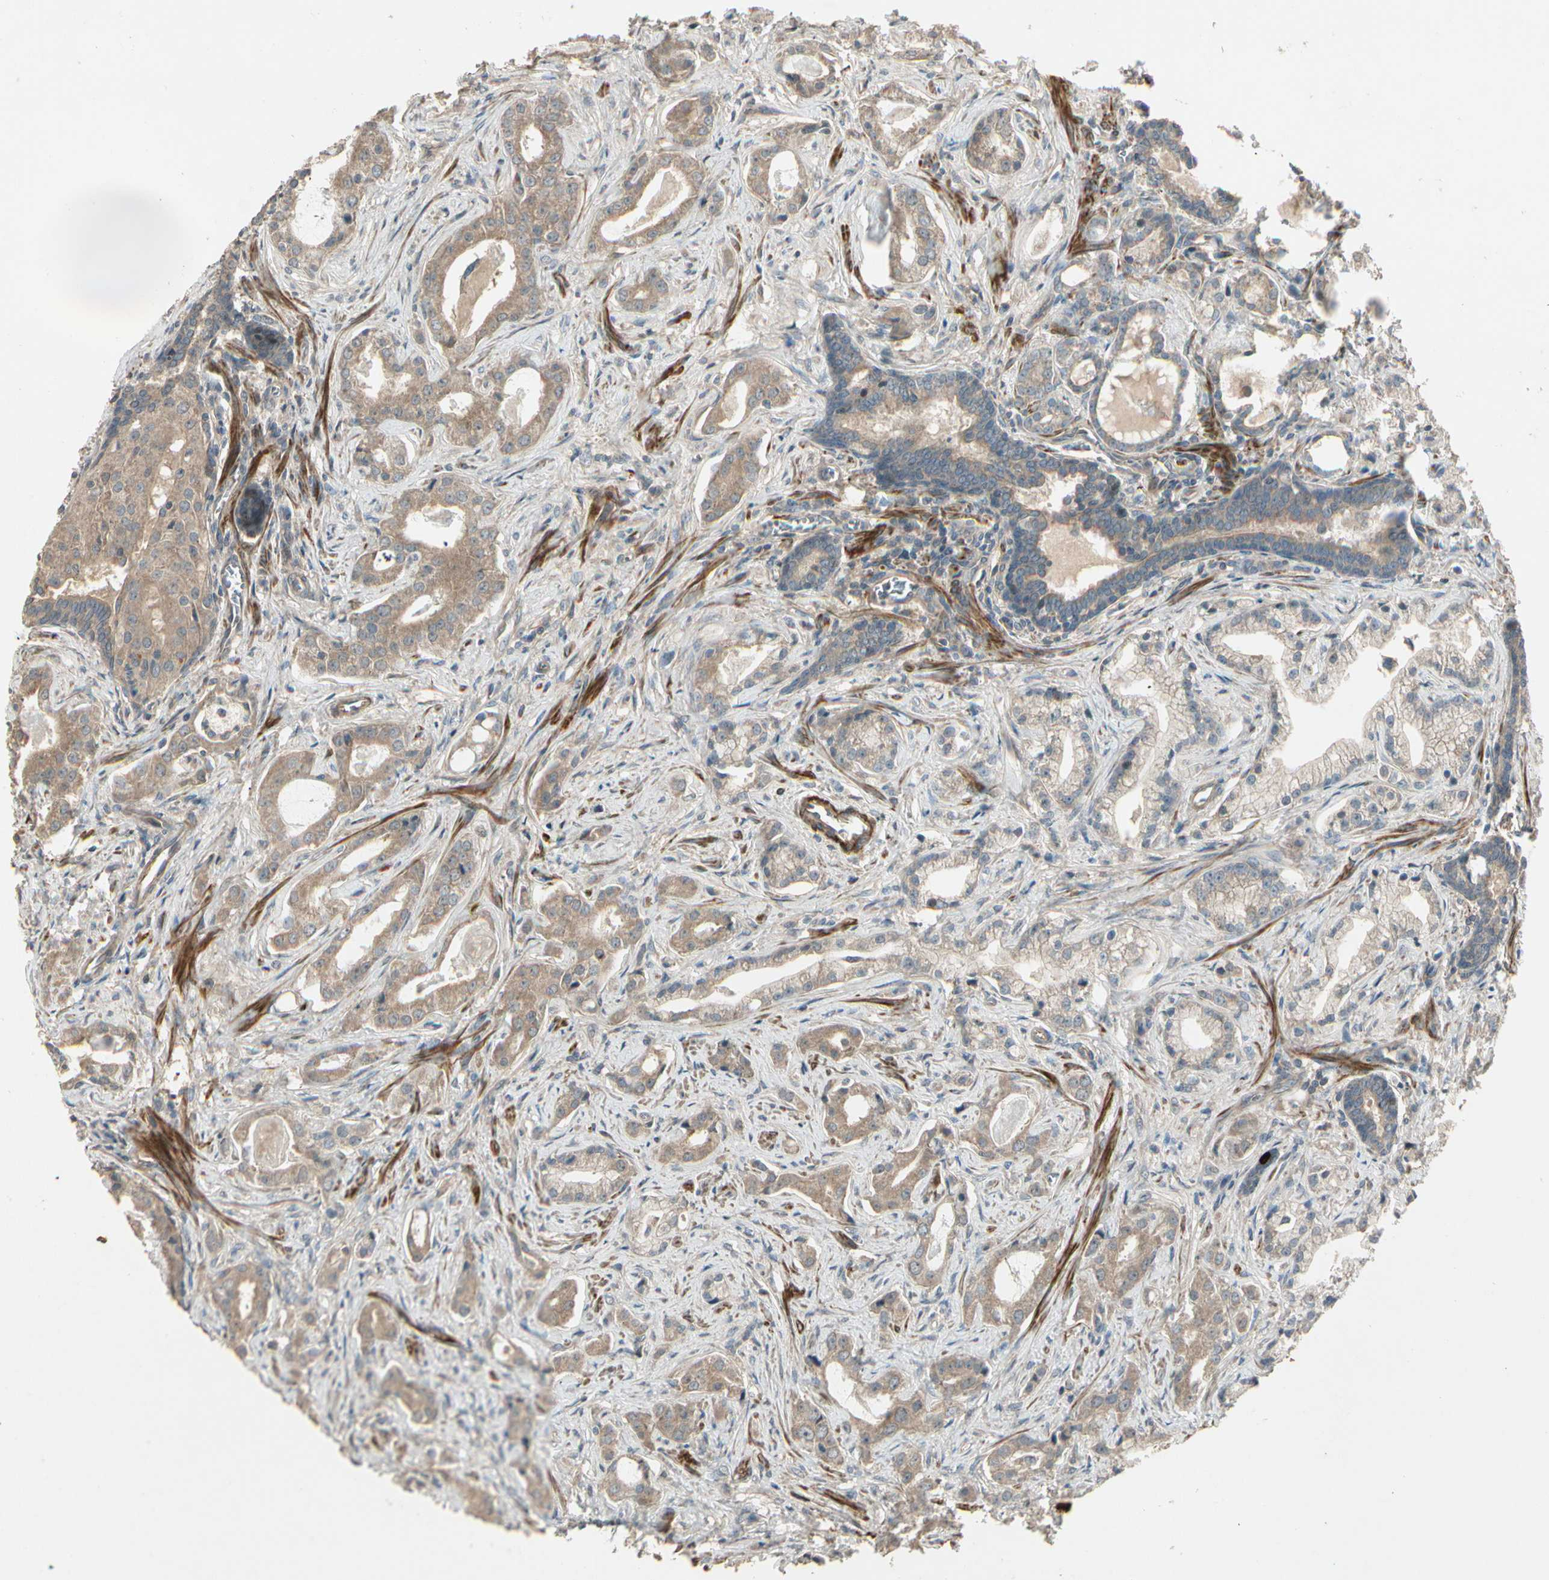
{"staining": {"intensity": "moderate", "quantity": ">75%", "location": "cytoplasmic/membranous"}, "tissue": "prostate cancer", "cell_type": "Tumor cells", "image_type": "cancer", "snomed": [{"axis": "morphology", "description": "Adenocarcinoma, Low grade"}, {"axis": "topography", "description": "Prostate"}], "caption": "A high-resolution micrograph shows IHC staining of prostate cancer, which reveals moderate cytoplasmic/membranous expression in approximately >75% of tumor cells.", "gene": "ACVR1", "patient": {"sex": "male", "age": 59}}